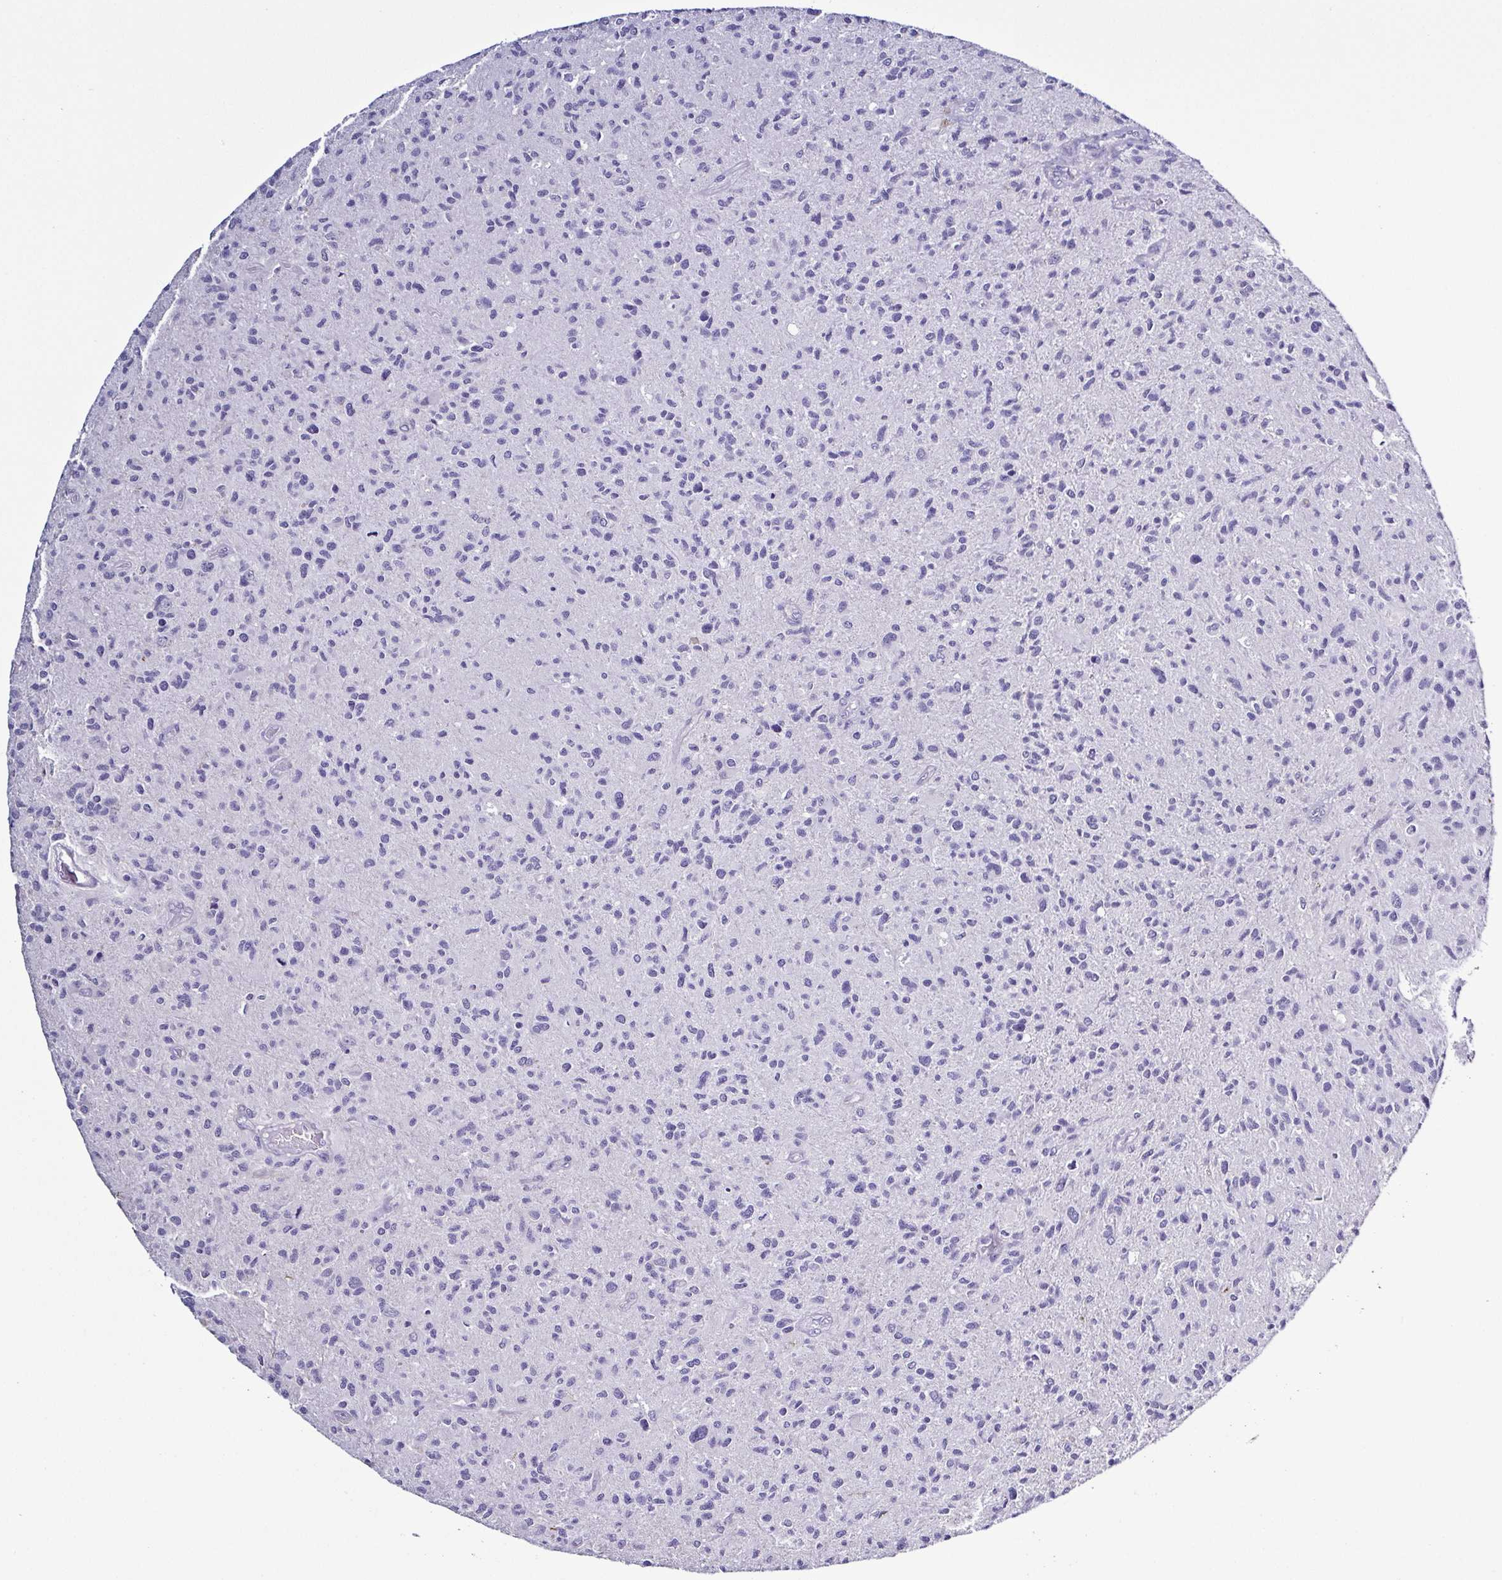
{"staining": {"intensity": "negative", "quantity": "none", "location": "none"}, "tissue": "glioma", "cell_type": "Tumor cells", "image_type": "cancer", "snomed": [{"axis": "morphology", "description": "Glioma, malignant, High grade"}, {"axis": "topography", "description": "Brain"}], "caption": "Immunohistochemistry histopathology image of human glioma stained for a protein (brown), which displays no expression in tumor cells.", "gene": "TNNT2", "patient": {"sex": "female", "age": 70}}